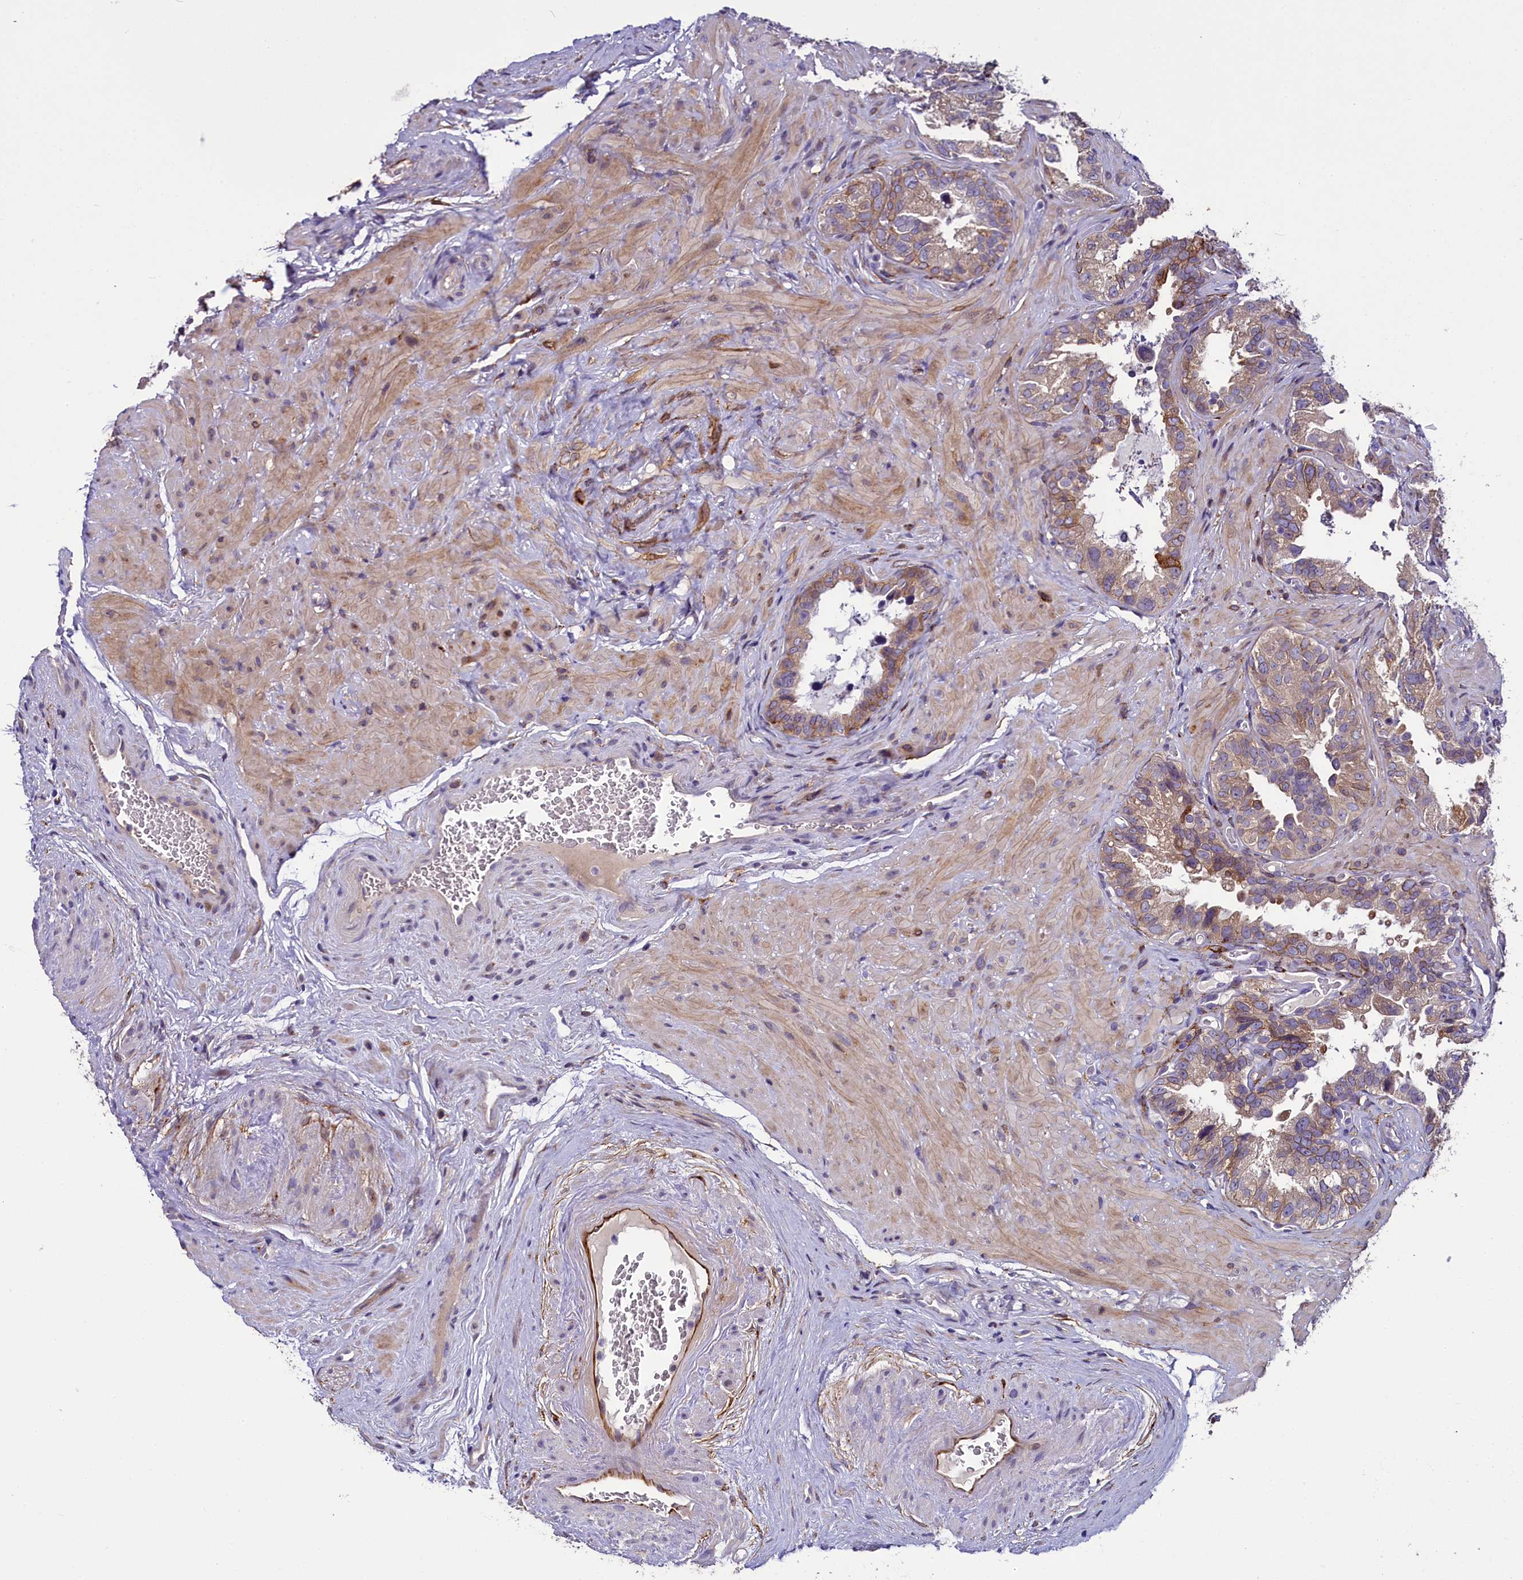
{"staining": {"intensity": "weak", "quantity": "25%-75%", "location": "cytoplasmic/membranous"}, "tissue": "seminal vesicle", "cell_type": "Glandular cells", "image_type": "normal", "snomed": [{"axis": "morphology", "description": "Normal tissue, NOS"}, {"axis": "topography", "description": "Seminal veicle"}, {"axis": "topography", "description": "Peripheral nerve tissue"}], "caption": "Immunohistochemical staining of normal human seminal vesicle shows 25%-75% levels of weak cytoplasmic/membranous protein positivity in approximately 25%-75% of glandular cells. Nuclei are stained in blue.", "gene": "MRC2", "patient": {"sex": "male", "age": 67}}